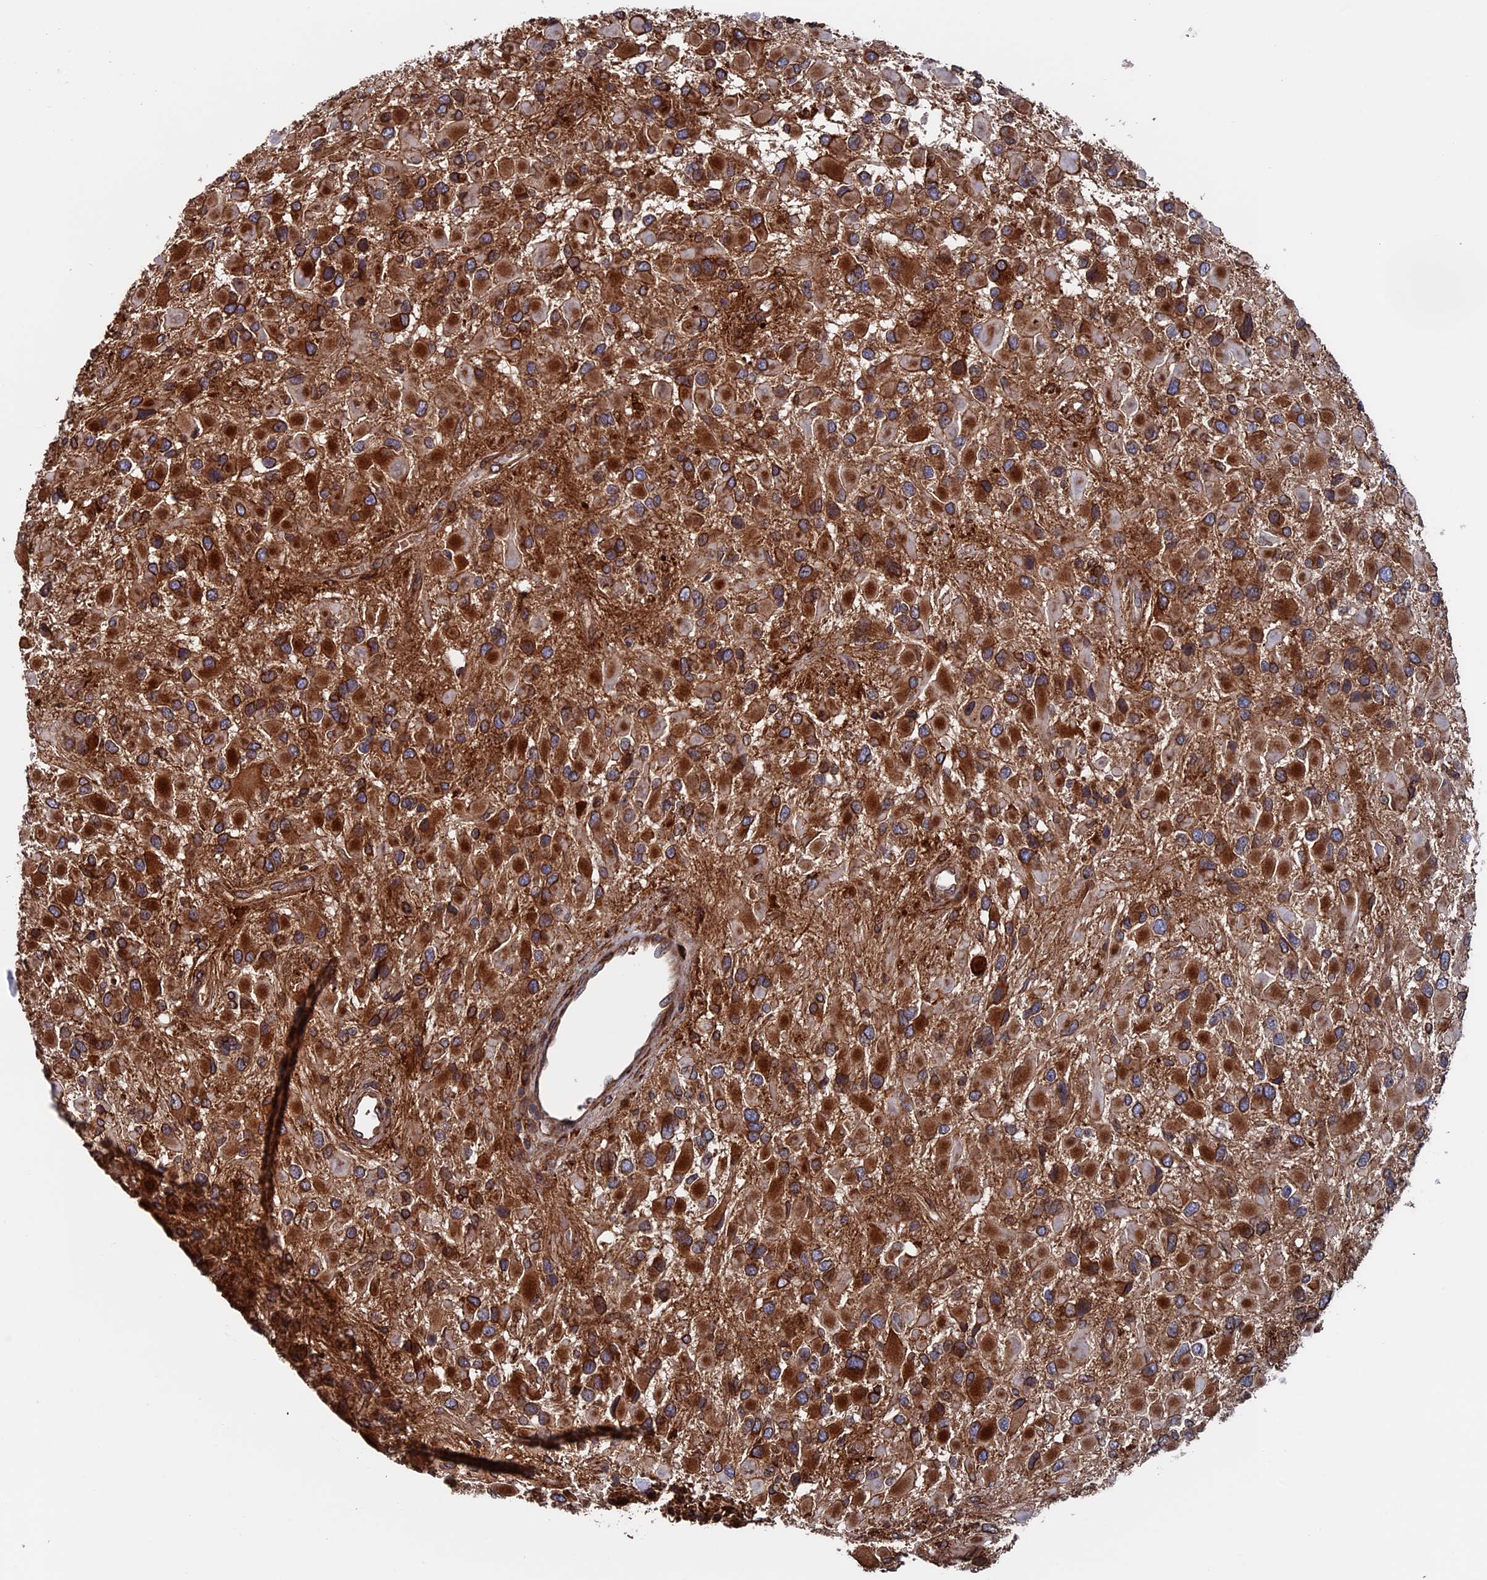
{"staining": {"intensity": "strong", "quantity": ">75%", "location": "cytoplasmic/membranous"}, "tissue": "glioma", "cell_type": "Tumor cells", "image_type": "cancer", "snomed": [{"axis": "morphology", "description": "Glioma, malignant, High grade"}, {"axis": "topography", "description": "Brain"}], "caption": "Glioma stained with a protein marker demonstrates strong staining in tumor cells.", "gene": "RPUSD1", "patient": {"sex": "male", "age": 53}}